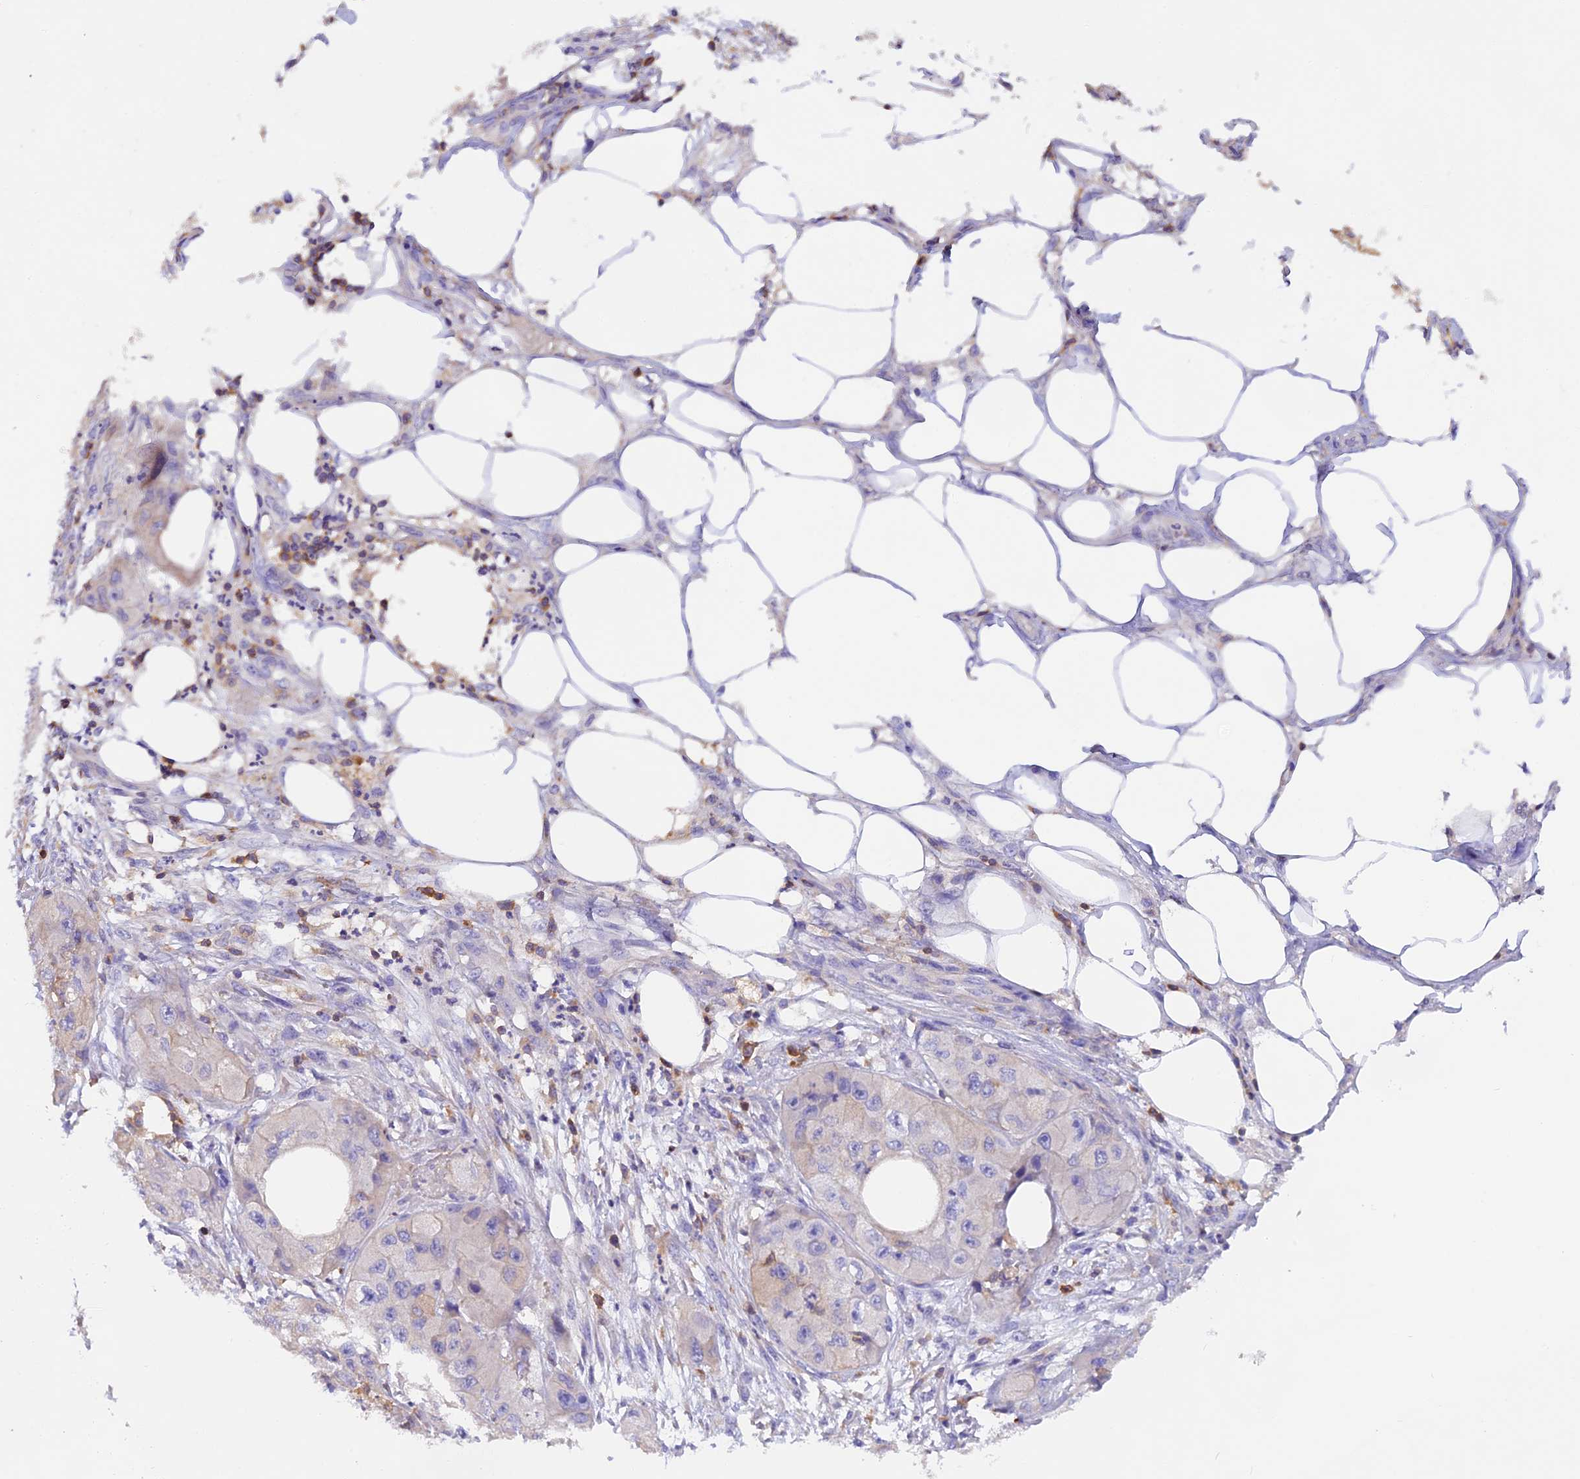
{"staining": {"intensity": "negative", "quantity": "none", "location": "none"}, "tissue": "skin cancer", "cell_type": "Tumor cells", "image_type": "cancer", "snomed": [{"axis": "morphology", "description": "Squamous cell carcinoma, NOS"}, {"axis": "topography", "description": "Skin"}, {"axis": "topography", "description": "Subcutis"}], "caption": "High power microscopy micrograph of an IHC photomicrograph of skin cancer (squamous cell carcinoma), revealing no significant staining in tumor cells.", "gene": "LPXN", "patient": {"sex": "male", "age": 73}}